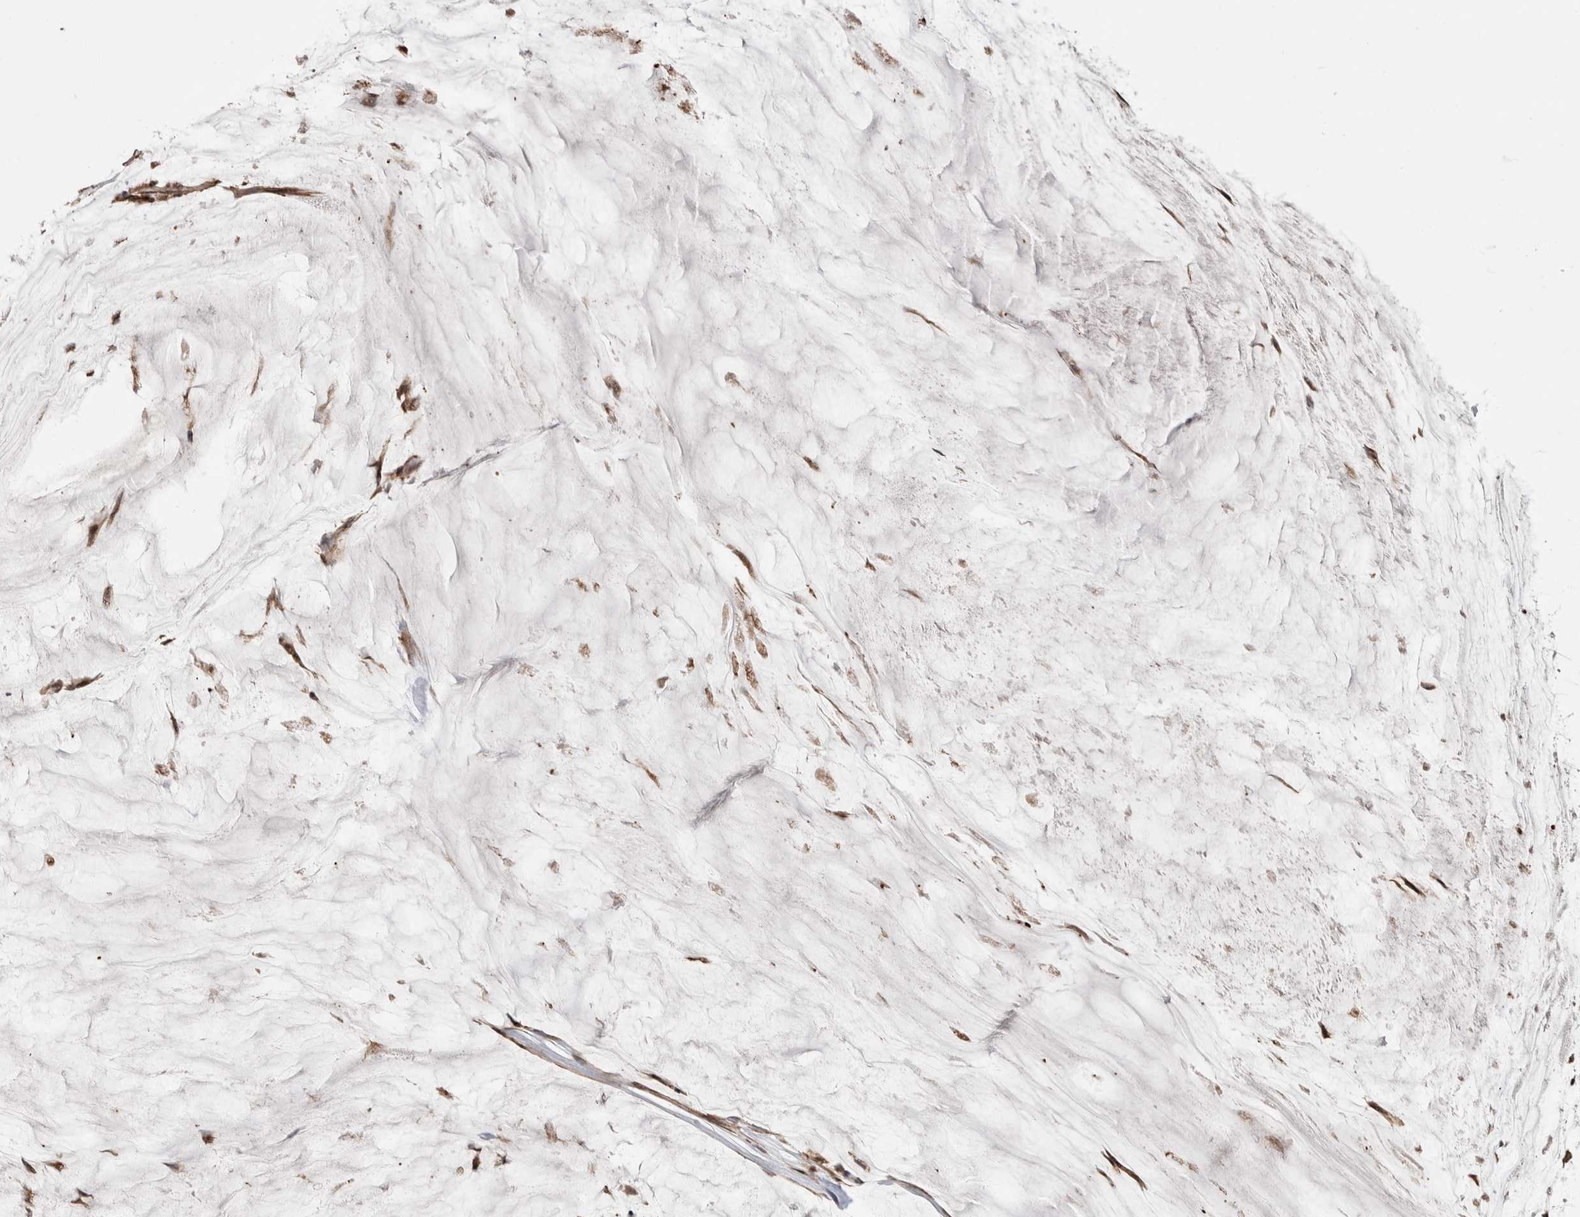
{"staining": {"intensity": "moderate", "quantity": ">75%", "location": "cytoplasmic/membranous"}, "tissue": "pancreatic cancer", "cell_type": "Tumor cells", "image_type": "cancer", "snomed": [{"axis": "morphology", "description": "Adenocarcinoma, NOS"}, {"axis": "topography", "description": "Pancreas"}], "caption": "Pancreatic adenocarcinoma was stained to show a protein in brown. There is medium levels of moderate cytoplasmic/membranous positivity in approximately >75% of tumor cells.", "gene": "ZNF592", "patient": {"sex": "male", "age": 41}}